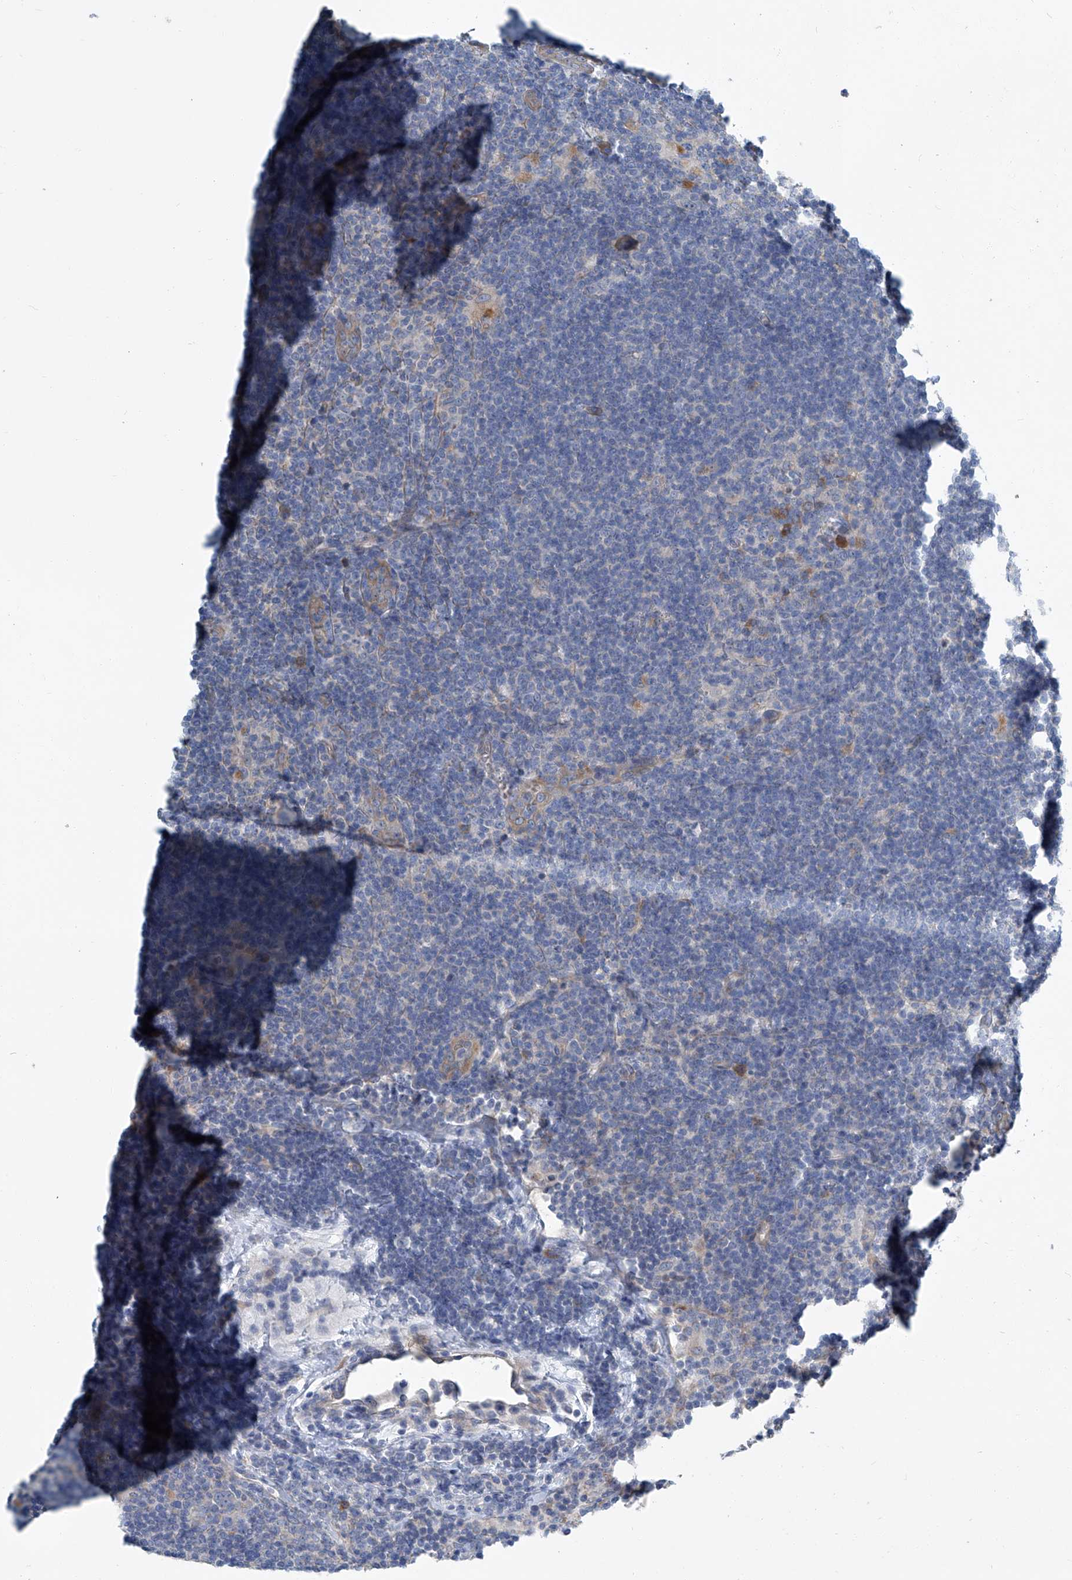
{"staining": {"intensity": "negative", "quantity": "none", "location": "none"}, "tissue": "lymphoma", "cell_type": "Tumor cells", "image_type": "cancer", "snomed": [{"axis": "morphology", "description": "Hodgkin's disease, NOS"}, {"axis": "topography", "description": "Lymph node"}], "caption": "Immunohistochemistry of human Hodgkin's disease shows no staining in tumor cells.", "gene": "SLC26A11", "patient": {"sex": "female", "age": 57}}